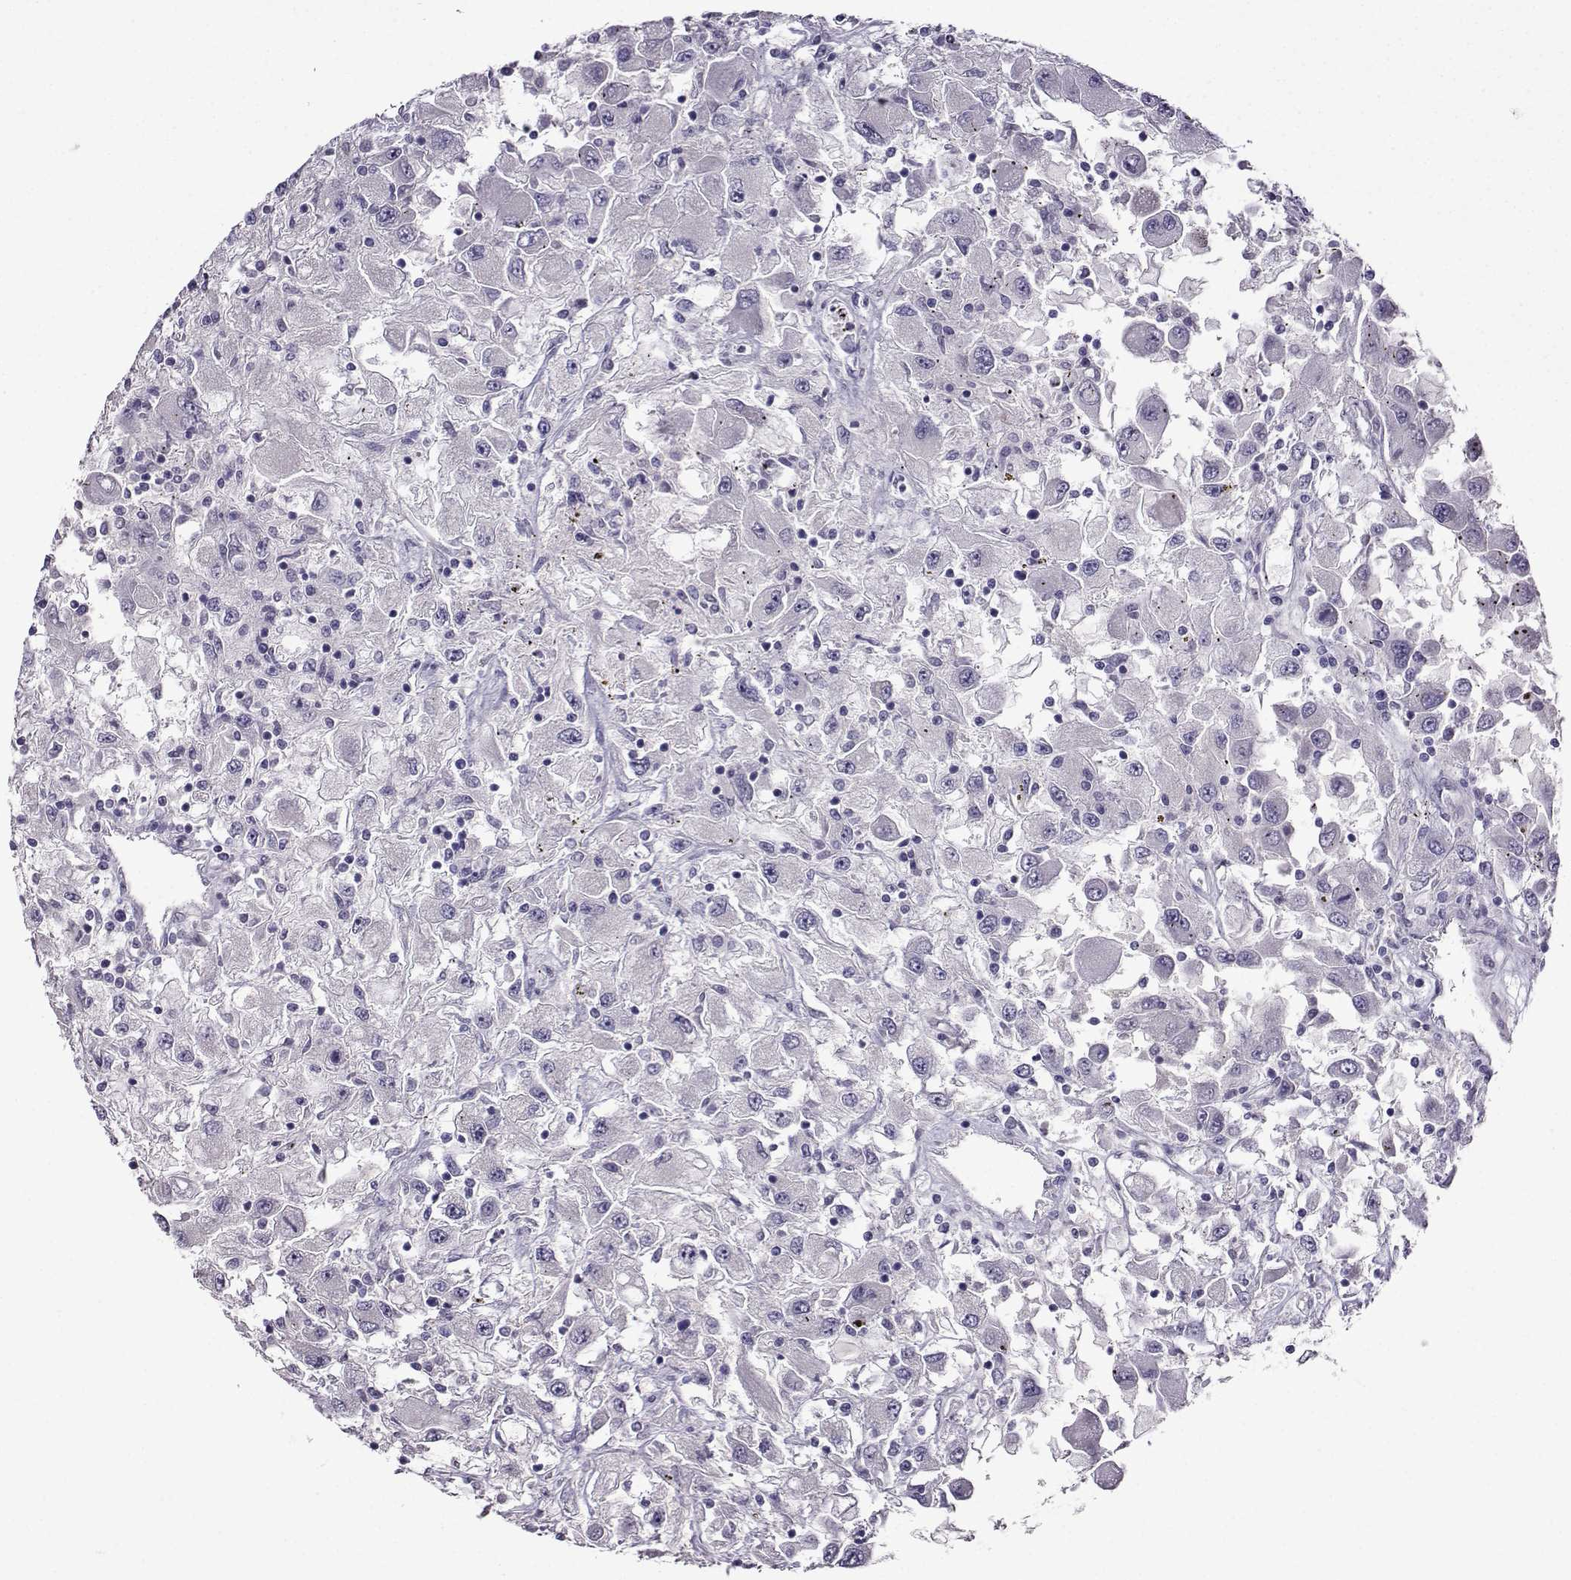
{"staining": {"intensity": "negative", "quantity": "none", "location": "none"}, "tissue": "renal cancer", "cell_type": "Tumor cells", "image_type": "cancer", "snomed": [{"axis": "morphology", "description": "Adenocarcinoma, NOS"}, {"axis": "topography", "description": "Kidney"}], "caption": "Immunohistochemistry (IHC) histopathology image of neoplastic tissue: renal cancer (adenocarcinoma) stained with DAB displays no significant protein staining in tumor cells.", "gene": "CRYBB1", "patient": {"sex": "female", "age": 67}}